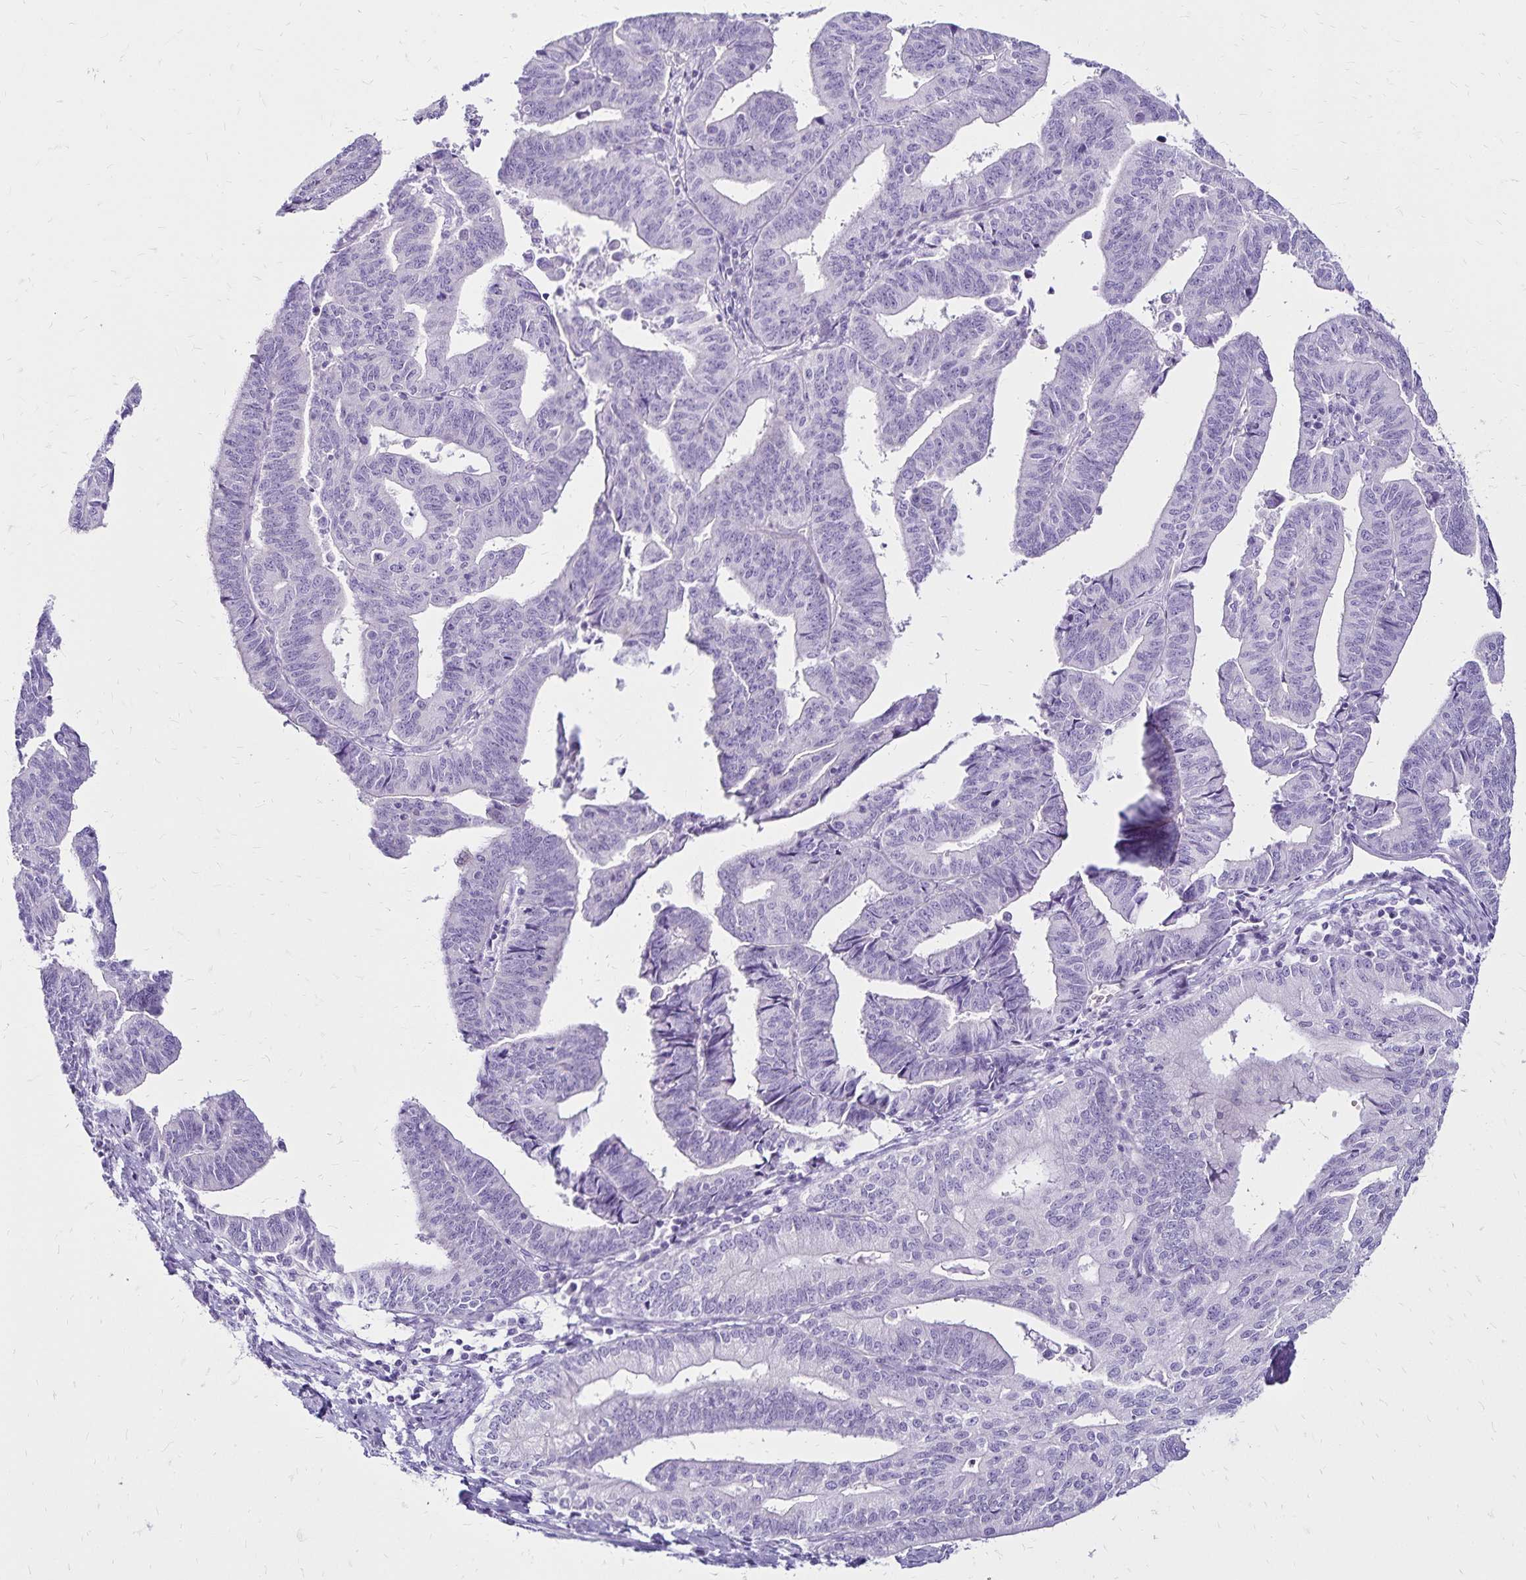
{"staining": {"intensity": "negative", "quantity": "none", "location": "none"}, "tissue": "endometrial cancer", "cell_type": "Tumor cells", "image_type": "cancer", "snomed": [{"axis": "morphology", "description": "Adenocarcinoma, NOS"}, {"axis": "topography", "description": "Endometrium"}], "caption": "Immunohistochemistry (IHC) photomicrograph of human endometrial cancer stained for a protein (brown), which displays no positivity in tumor cells. (DAB IHC with hematoxylin counter stain).", "gene": "LIN28B", "patient": {"sex": "female", "age": 65}}